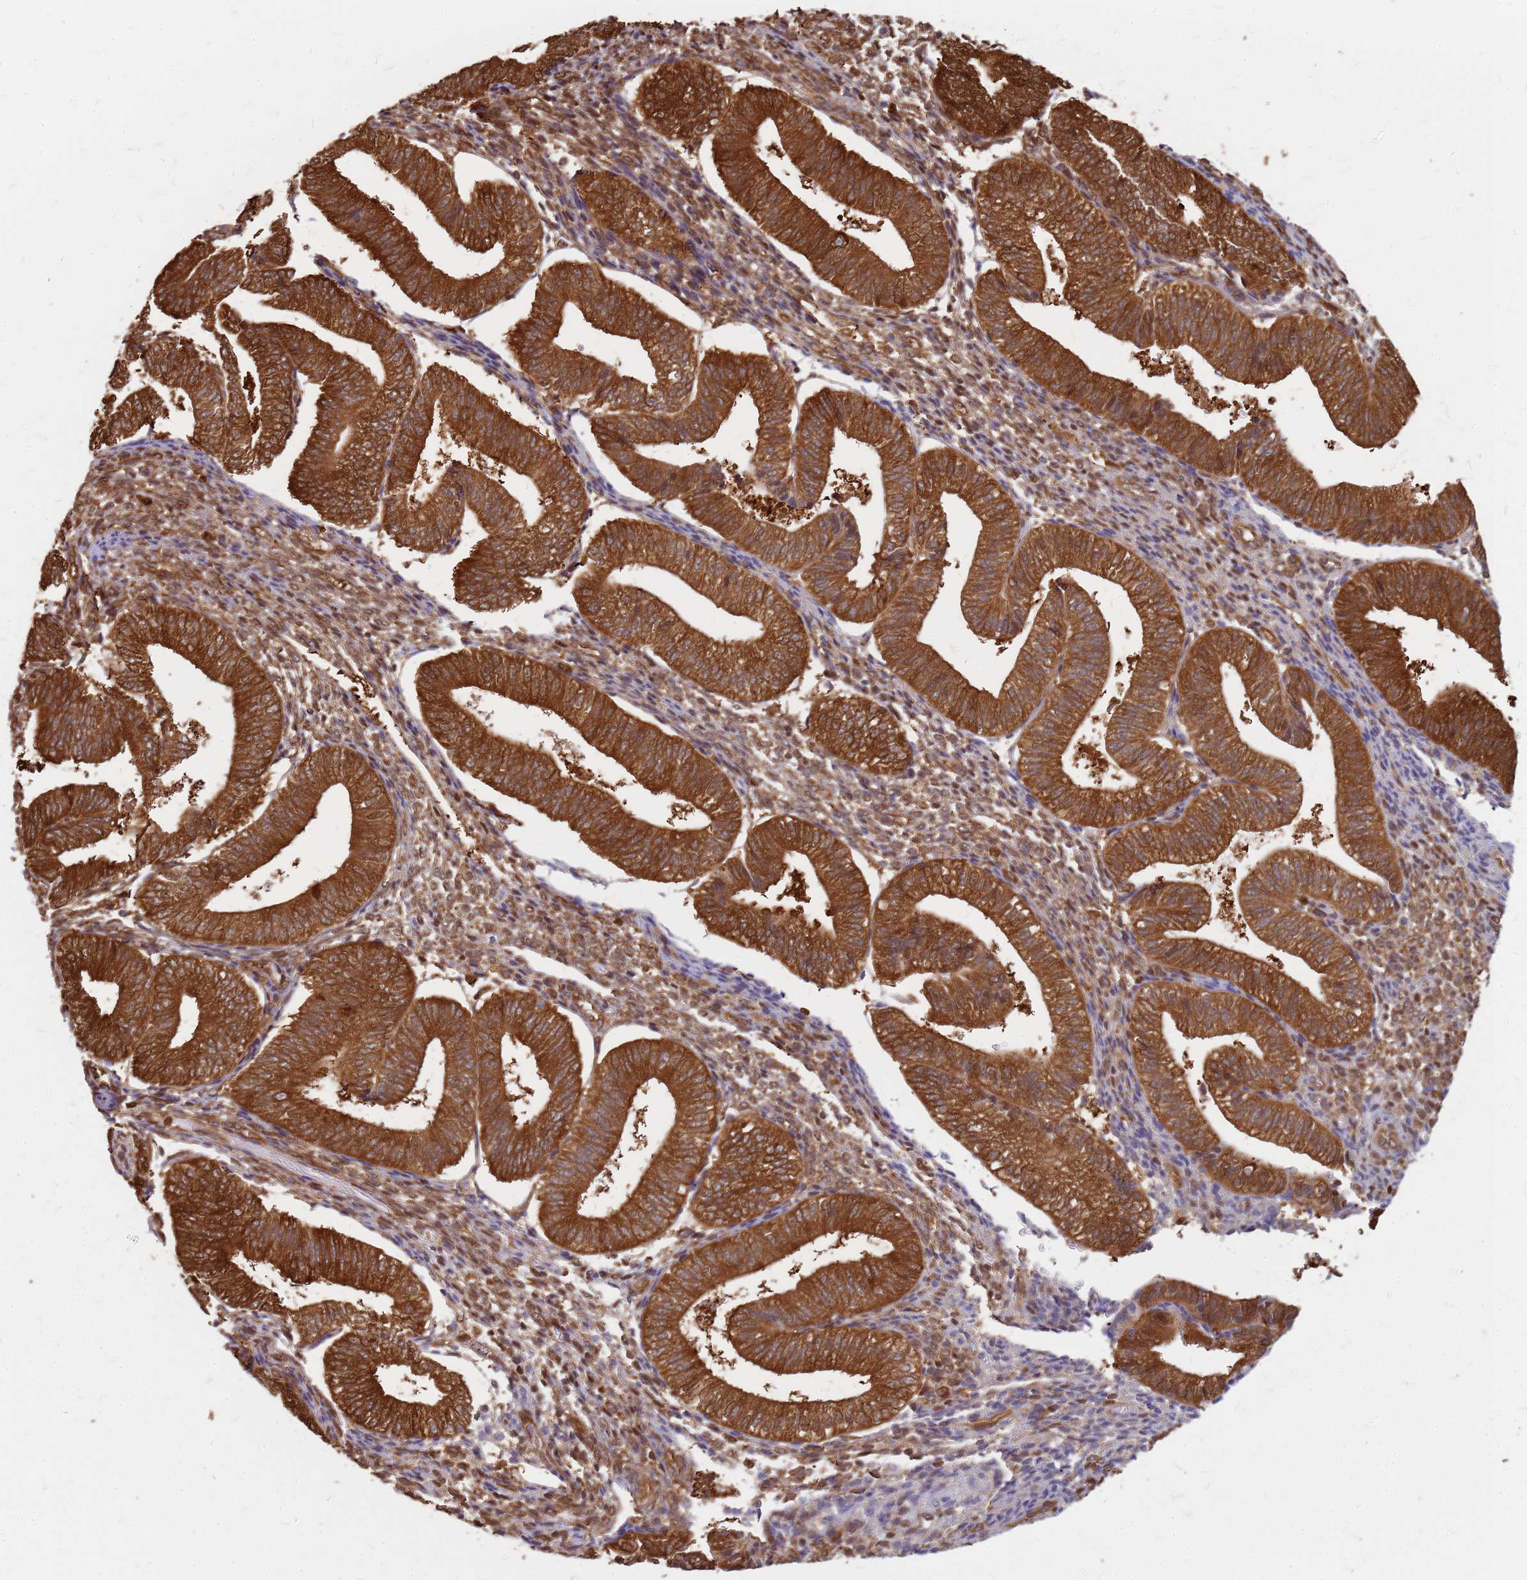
{"staining": {"intensity": "strong", "quantity": ">75%", "location": "cytoplasmic/membranous"}, "tissue": "endometrium", "cell_type": "Cells in endometrial stroma", "image_type": "normal", "snomed": [{"axis": "morphology", "description": "Normal tissue, NOS"}, {"axis": "topography", "description": "Endometrium"}], "caption": "The photomicrograph reveals immunohistochemical staining of unremarkable endometrium. There is strong cytoplasmic/membranous expression is appreciated in approximately >75% of cells in endometrial stroma.", "gene": "HDX", "patient": {"sex": "female", "age": 34}}